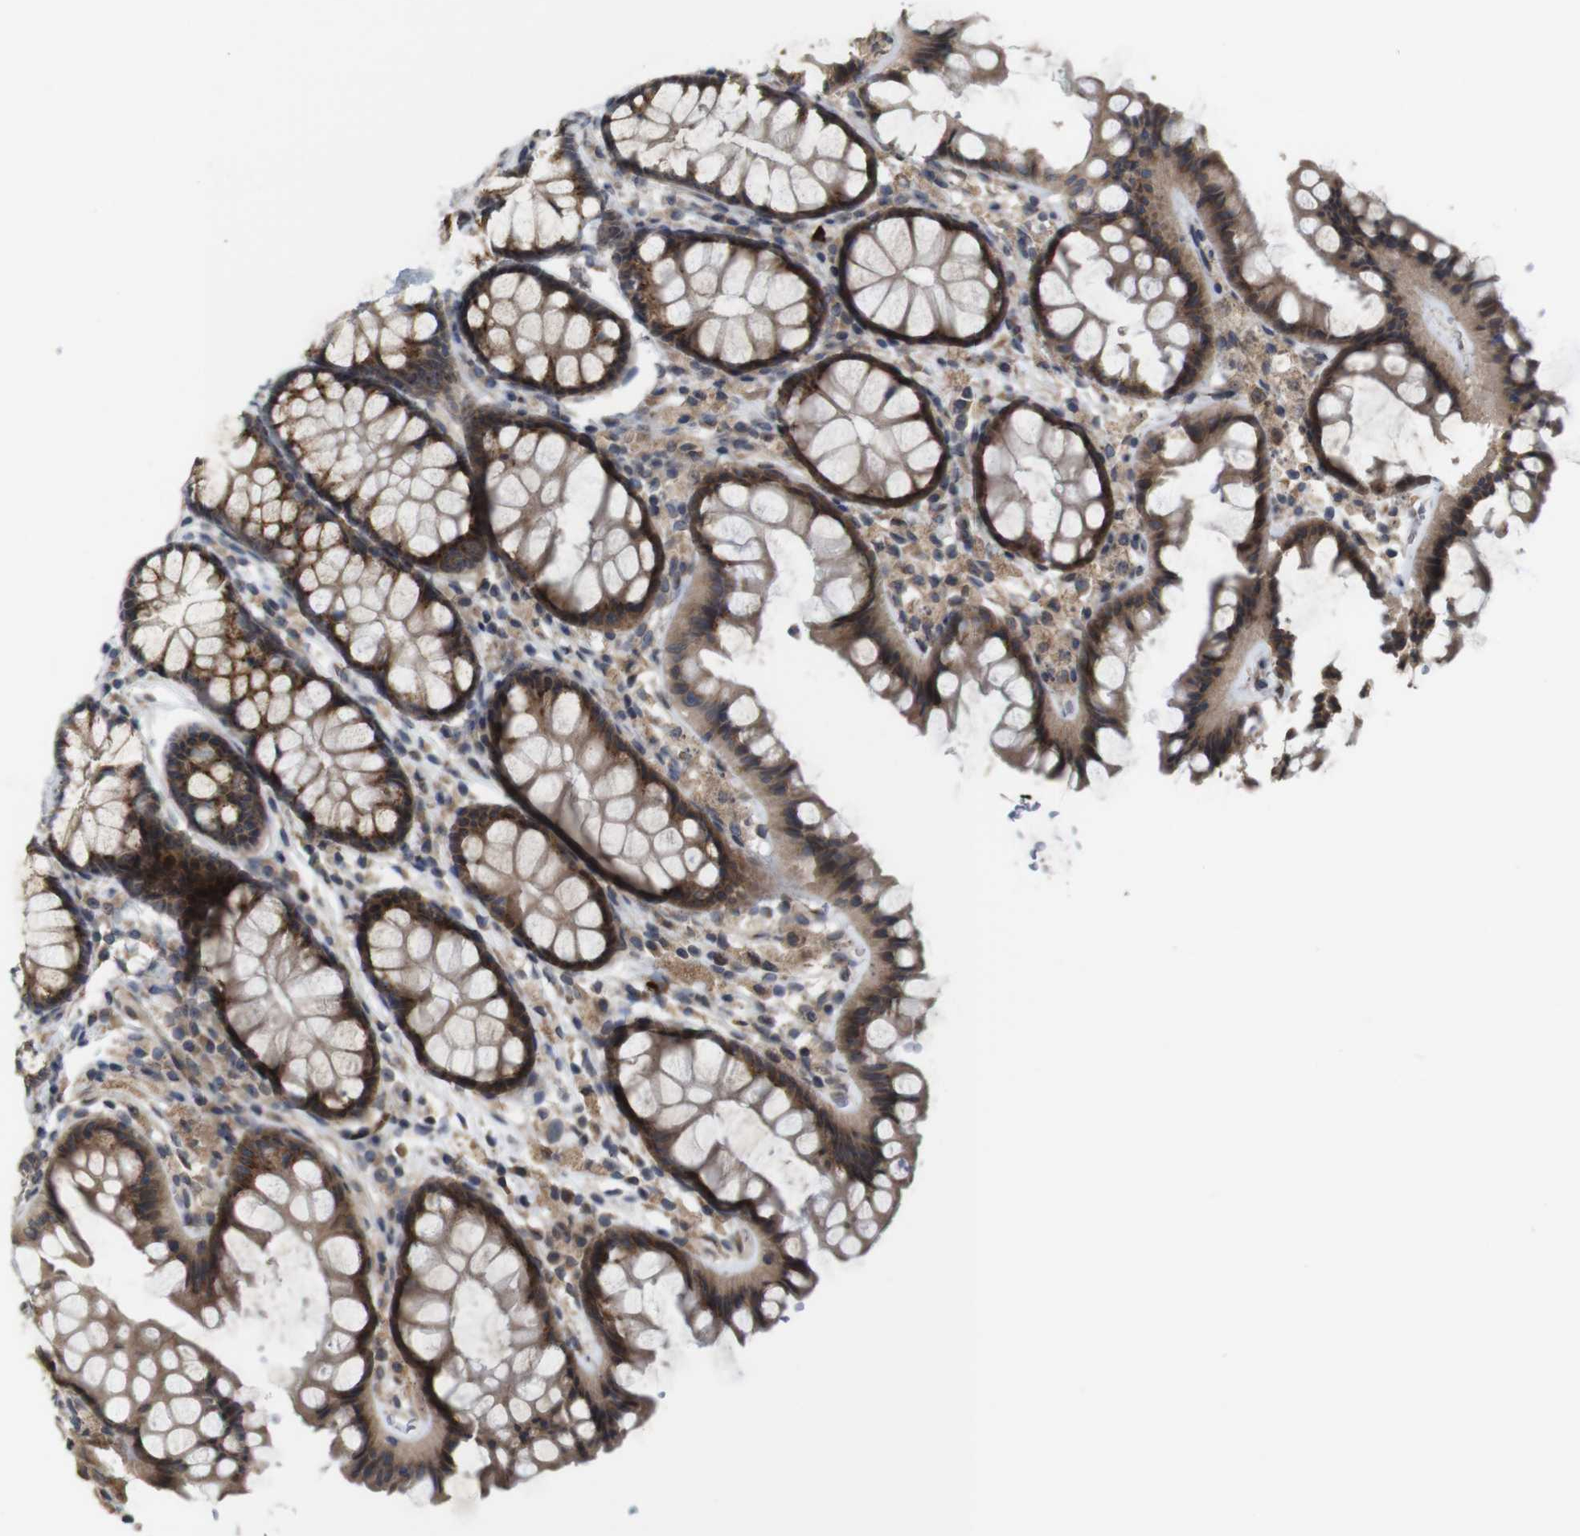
{"staining": {"intensity": "negative", "quantity": "none", "location": "none"}, "tissue": "colon", "cell_type": "Endothelial cells", "image_type": "normal", "snomed": [{"axis": "morphology", "description": "Normal tissue, NOS"}, {"axis": "topography", "description": "Colon"}], "caption": "Endothelial cells show no significant protein positivity in unremarkable colon. (DAB (3,3'-diaminobenzidine) immunohistochemistry (IHC) visualized using brightfield microscopy, high magnification).", "gene": "EFCAB14", "patient": {"sex": "female", "age": 55}}